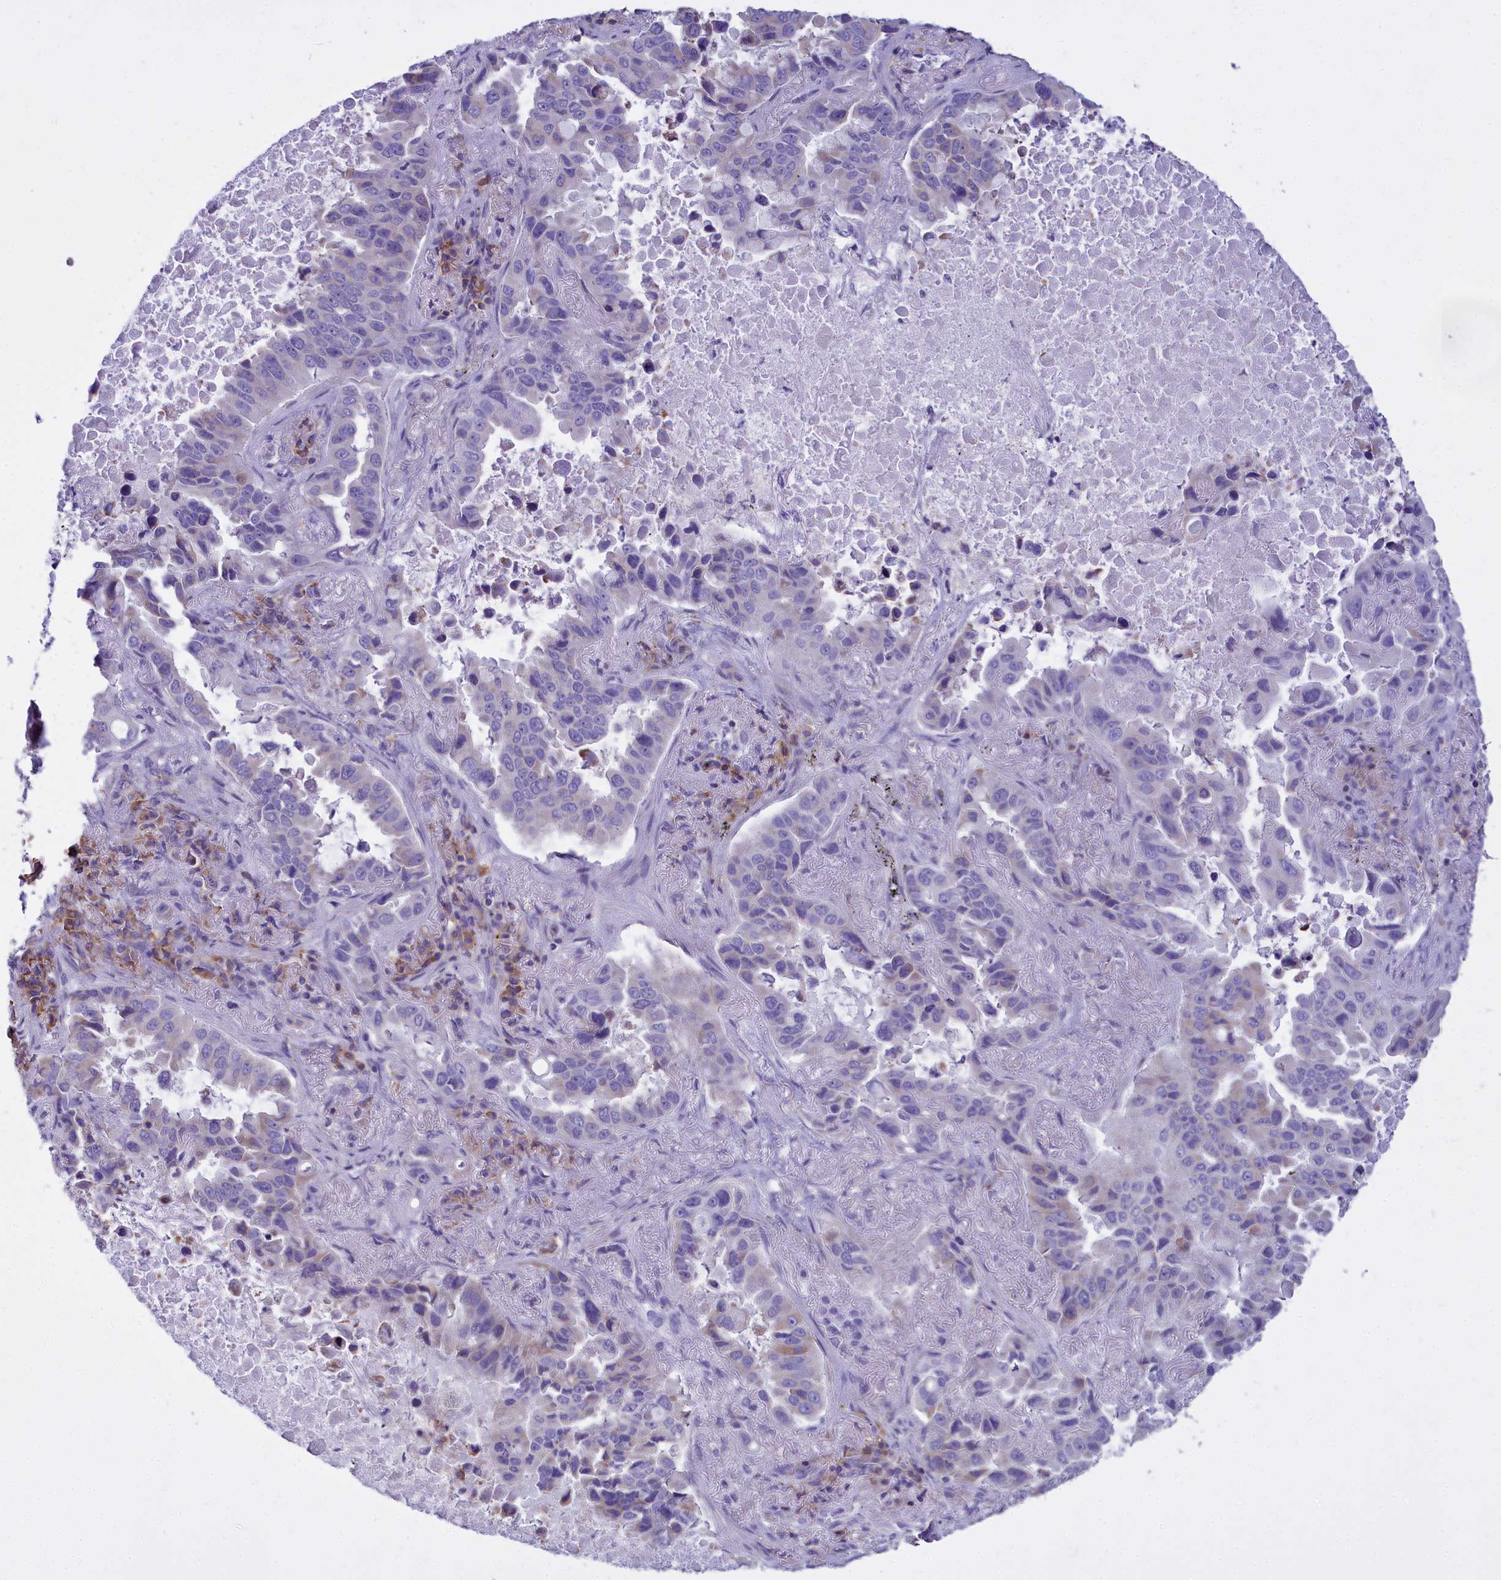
{"staining": {"intensity": "negative", "quantity": "none", "location": "none"}, "tissue": "lung cancer", "cell_type": "Tumor cells", "image_type": "cancer", "snomed": [{"axis": "morphology", "description": "Adenocarcinoma, NOS"}, {"axis": "topography", "description": "Lung"}], "caption": "An image of human adenocarcinoma (lung) is negative for staining in tumor cells.", "gene": "CD5", "patient": {"sex": "male", "age": 64}}